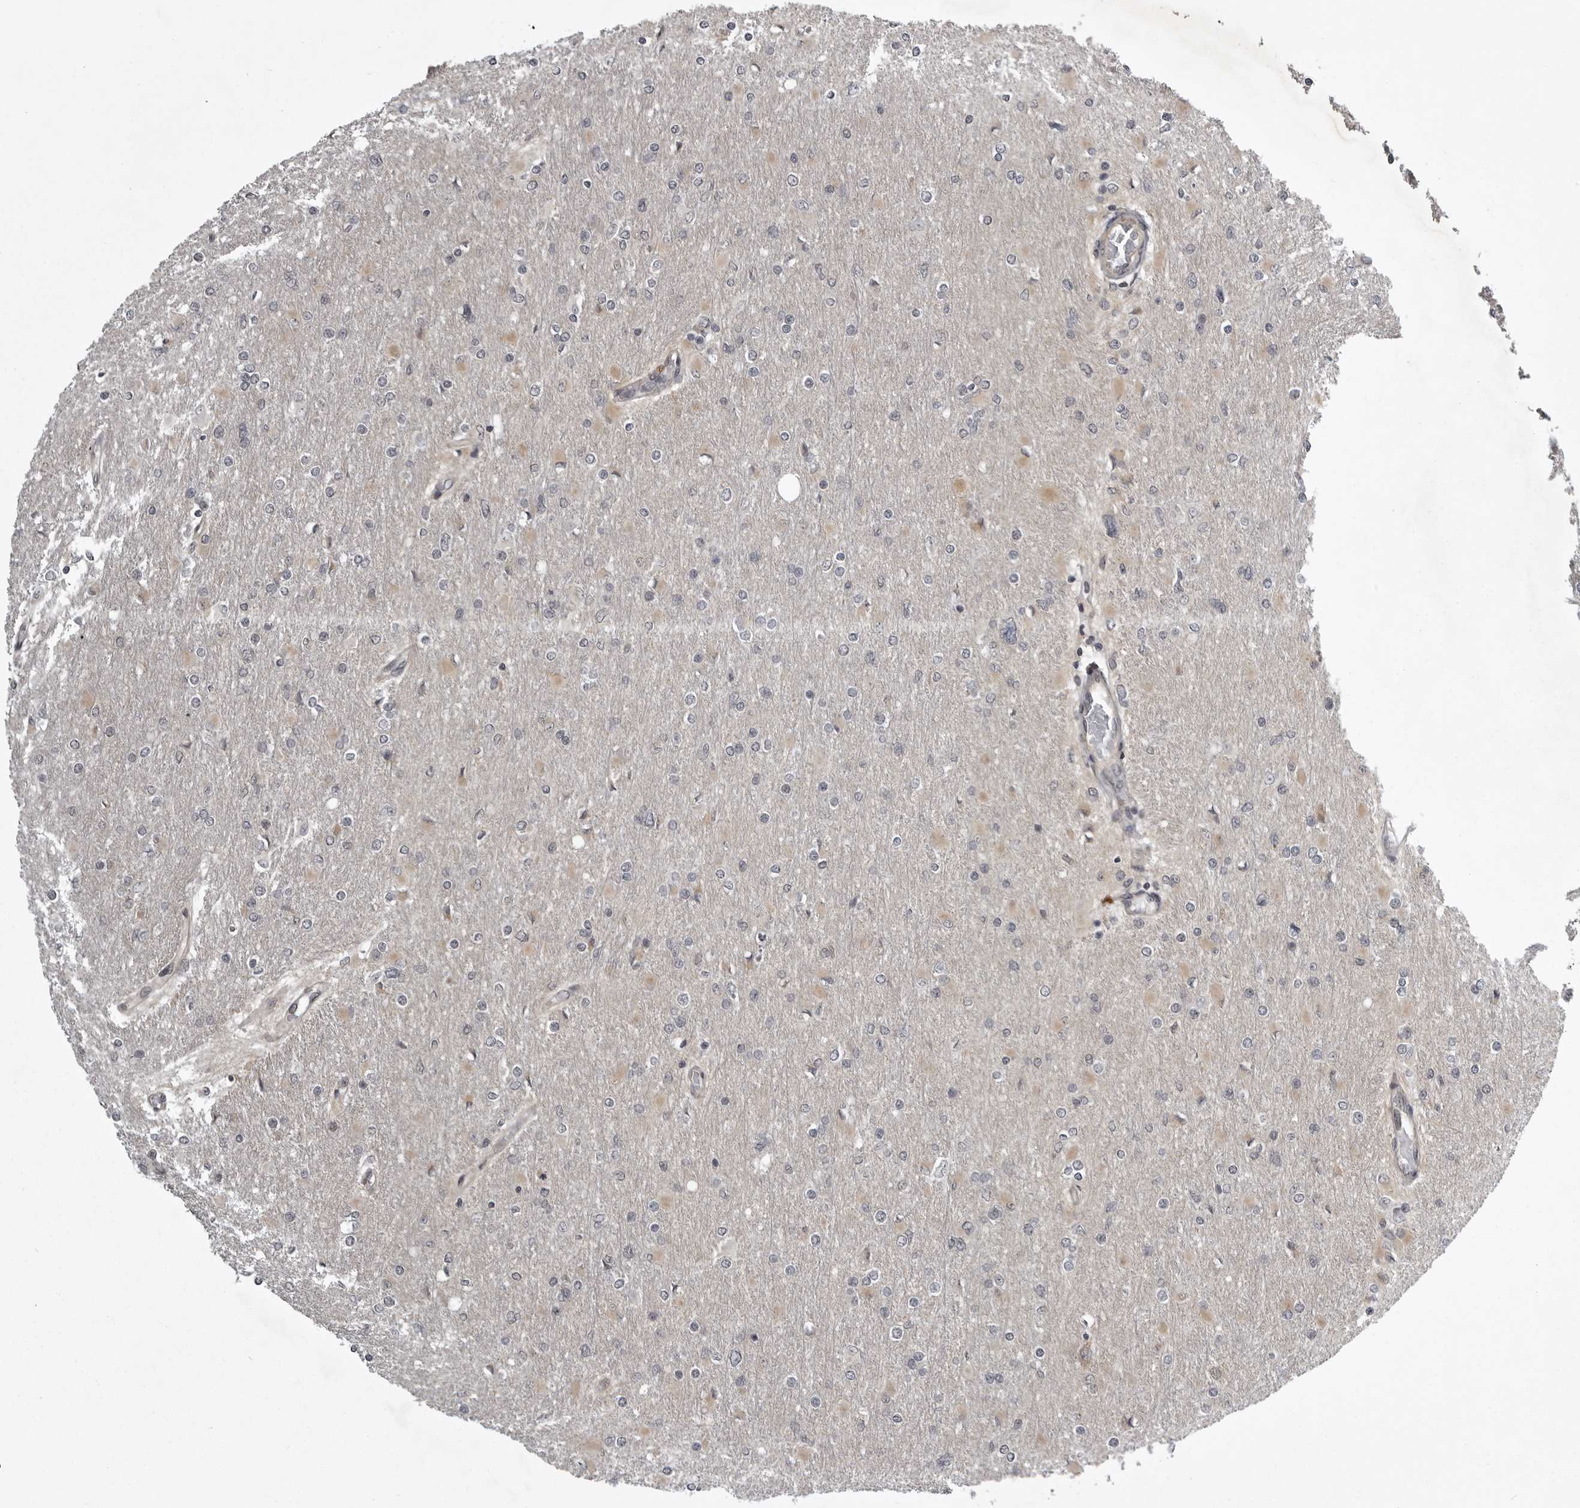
{"staining": {"intensity": "weak", "quantity": "<25%", "location": "cytoplasmic/membranous"}, "tissue": "glioma", "cell_type": "Tumor cells", "image_type": "cancer", "snomed": [{"axis": "morphology", "description": "Glioma, malignant, High grade"}, {"axis": "topography", "description": "Cerebral cortex"}], "caption": "An image of glioma stained for a protein displays no brown staining in tumor cells. Nuclei are stained in blue.", "gene": "SNX16", "patient": {"sex": "female", "age": 36}}